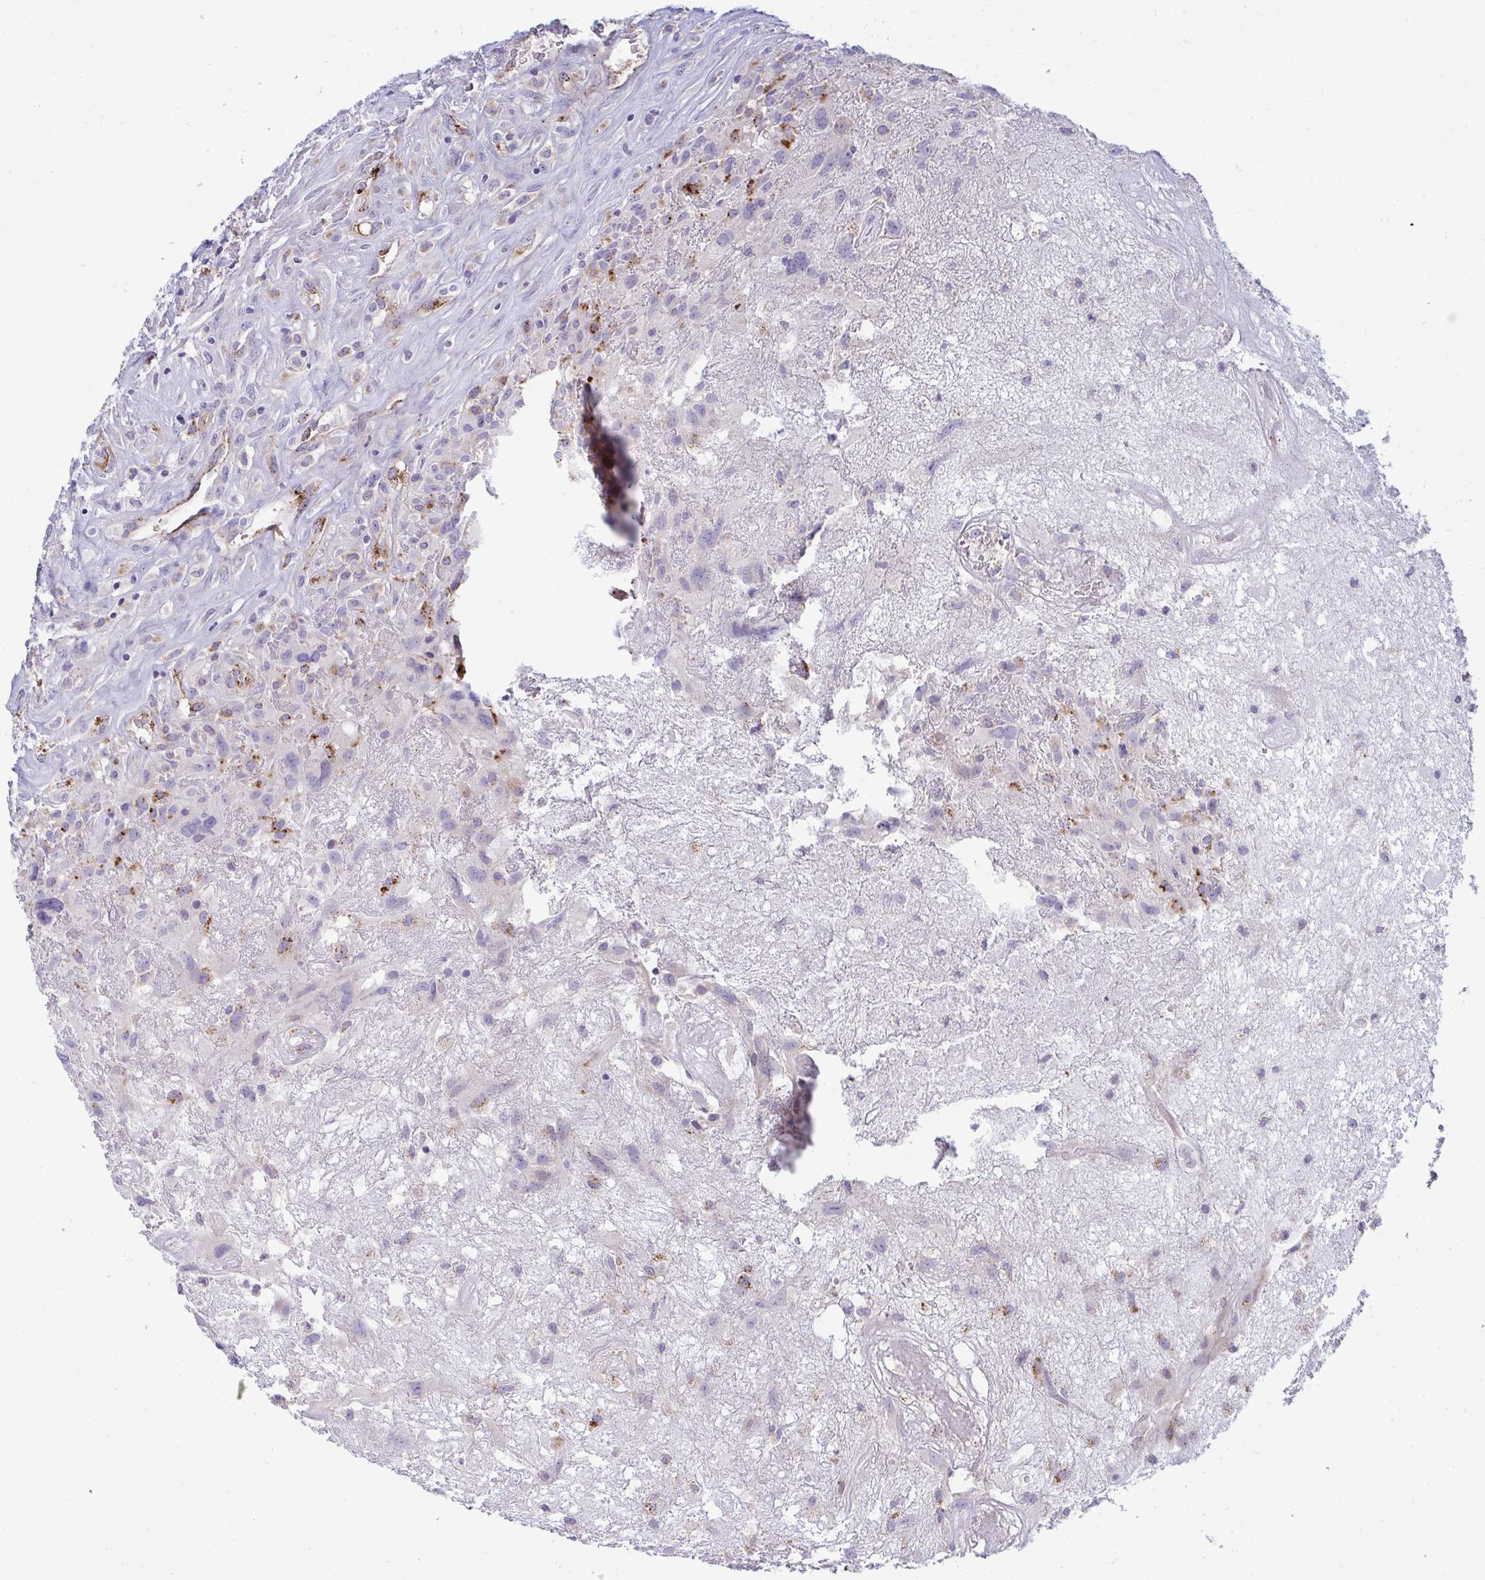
{"staining": {"intensity": "strong", "quantity": "<25%", "location": "cytoplasmic/membranous"}, "tissue": "glioma", "cell_type": "Tumor cells", "image_type": "cancer", "snomed": [{"axis": "morphology", "description": "Glioma, malignant, High grade"}, {"axis": "topography", "description": "Brain"}], "caption": "Immunohistochemistry of glioma demonstrates medium levels of strong cytoplasmic/membranous staining in about <25% of tumor cells.", "gene": "TOR1AIP2", "patient": {"sex": "male", "age": 46}}